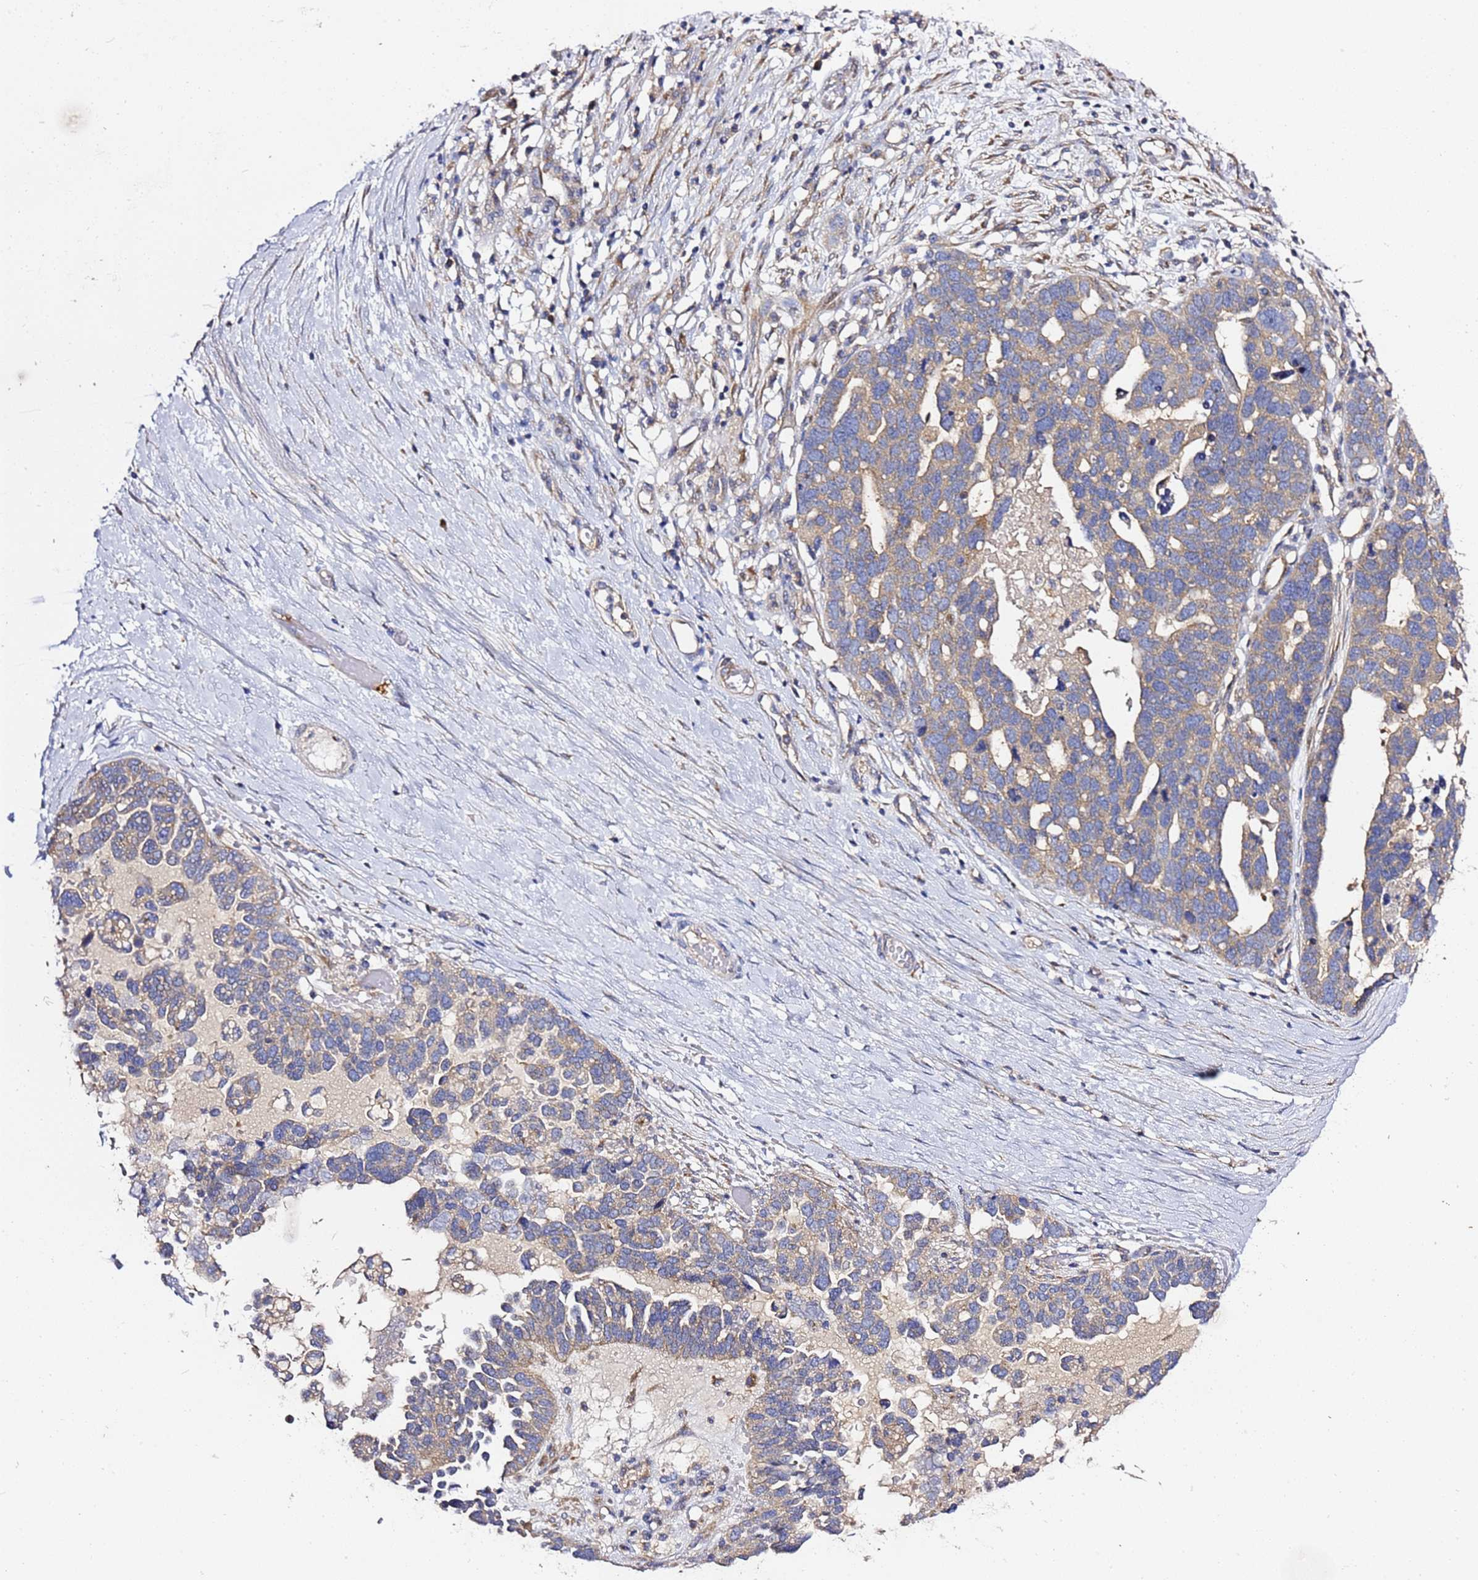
{"staining": {"intensity": "weak", "quantity": "25%-75%", "location": "cytoplasmic/membranous"}, "tissue": "ovarian cancer", "cell_type": "Tumor cells", "image_type": "cancer", "snomed": [{"axis": "morphology", "description": "Cystadenocarcinoma, serous, NOS"}, {"axis": "topography", "description": "Ovary"}], "caption": "Protein expression analysis of human ovarian serous cystadenocarcinoma reveals weak cytoplasmic/membranous staining in about 25%-75% of tumor cells.", "gene": "ANAPC1", "patient": {"sex": "female", "age": 54}}